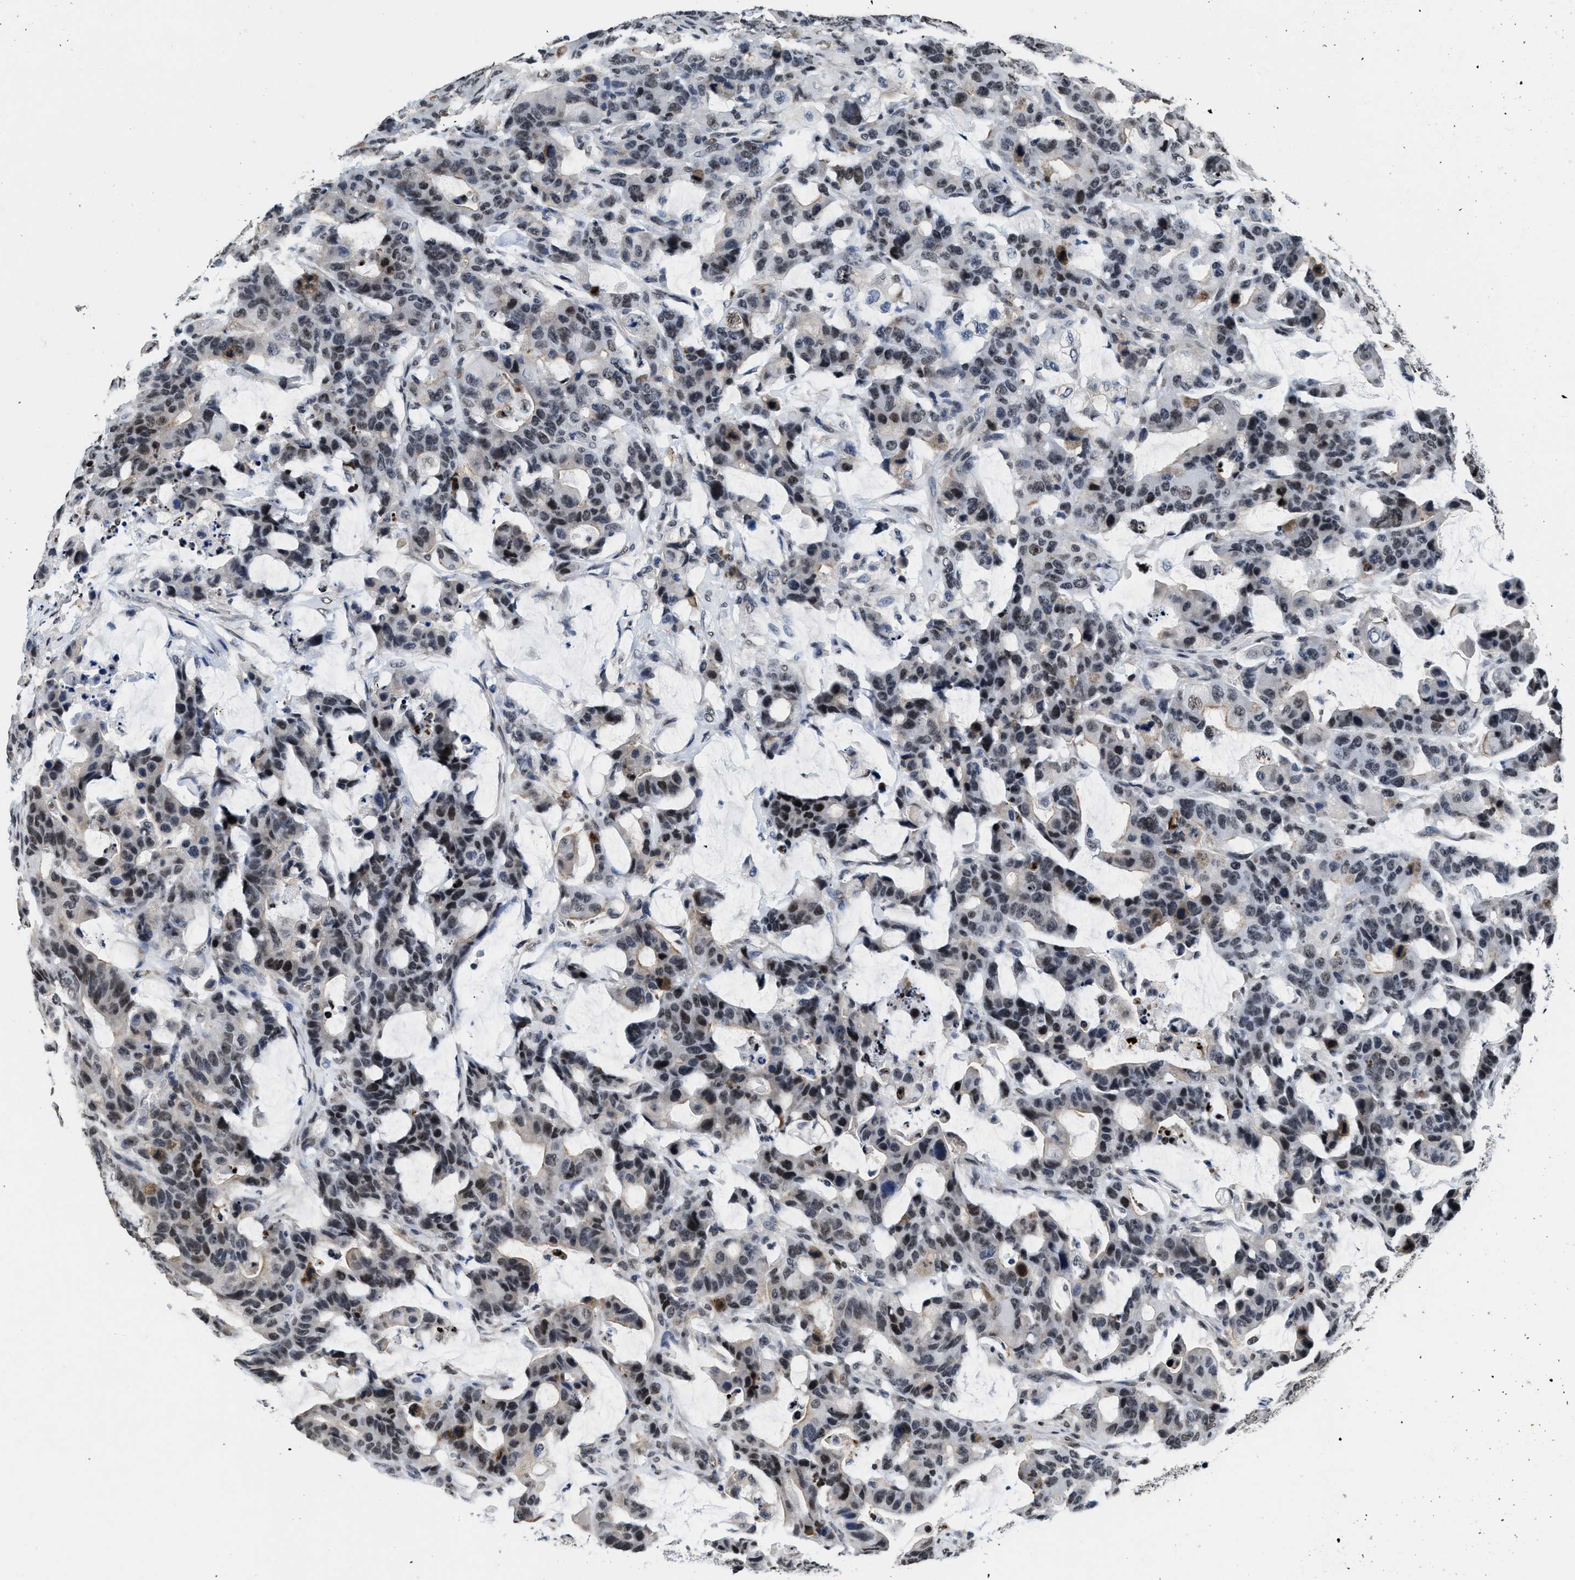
{"staining": {"intensity": "moderate", "quantity": "25%-75%", "location": "nuclear"}, "tissue": "colorectal cancer", "cell_type": "Tumor cells", "image_type": "cancer", "snomed": [{"axis": "morphology", "description": "Adenocarcinoma, NOS"}, {"axis": "topography", "description": "Colon"}], "caption": "An image of colorectal adenocarcinoma stained for a protein reveals moderate nuclear brown staining in tumor cells.", "gene": "SUPT16H", "patient": {"sex": "male", "age": 76}}